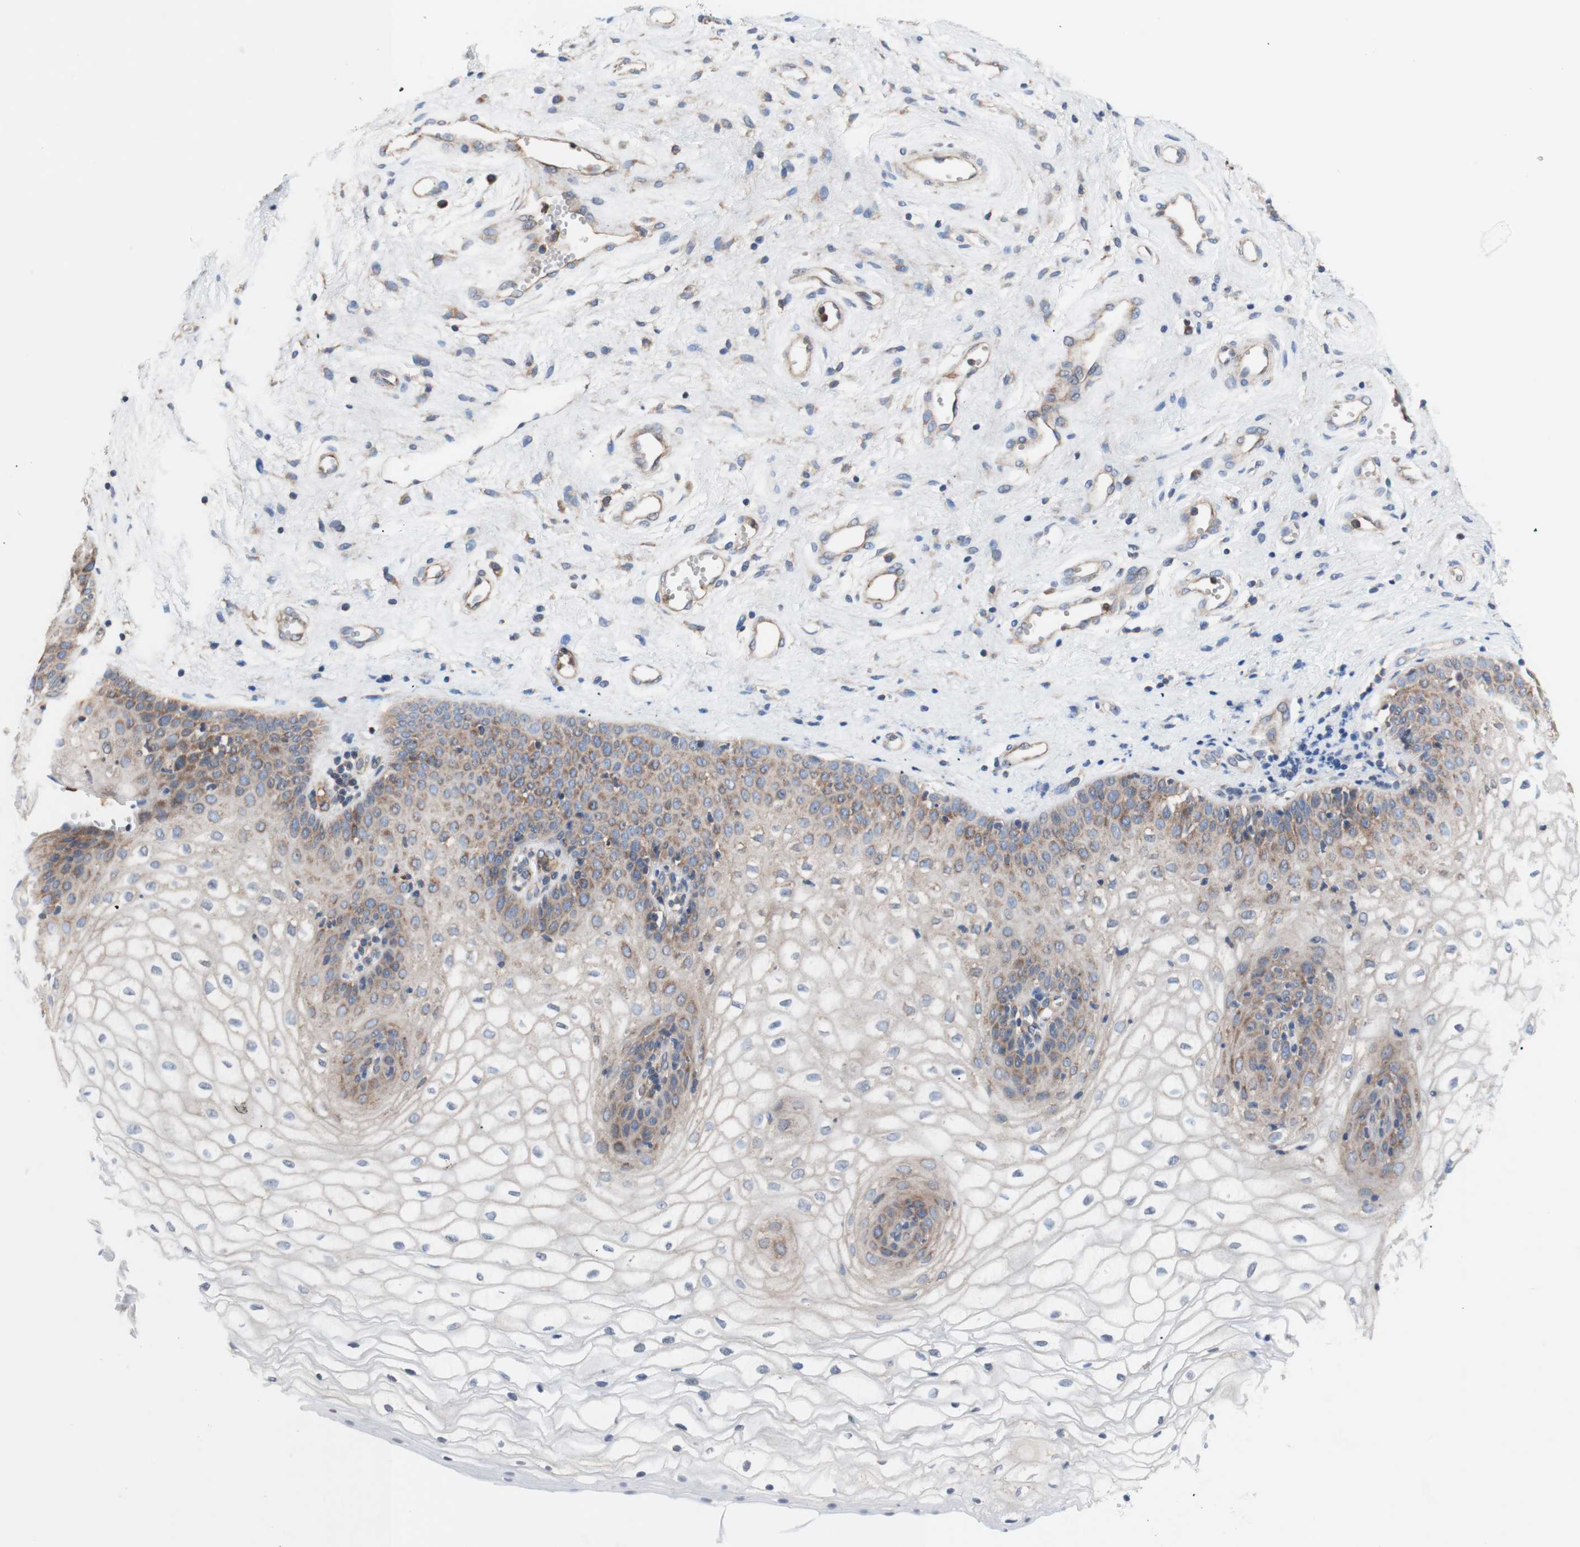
{"staining": {"intensity": "moderate", "quantity": "25%-75%", "location": "cytoplasmic/membranous"}, "tissue": "vagina", "cell_type": "Squamous epithelial cells", "image_type": "normal", "snomed": [{"axis": "morphology", "description": "Normal tissue, NOS"}, {"axis": "topography", "description": "Vagina"}], "caption": "Human vagina stained with a brown dye exhibits moderate cytoplasmic/membranous positive staining in approximately 25%-75% of squamous epithelial cells.", "gene": "FMR1", "patient": {"sex": "female", "age": 34}}